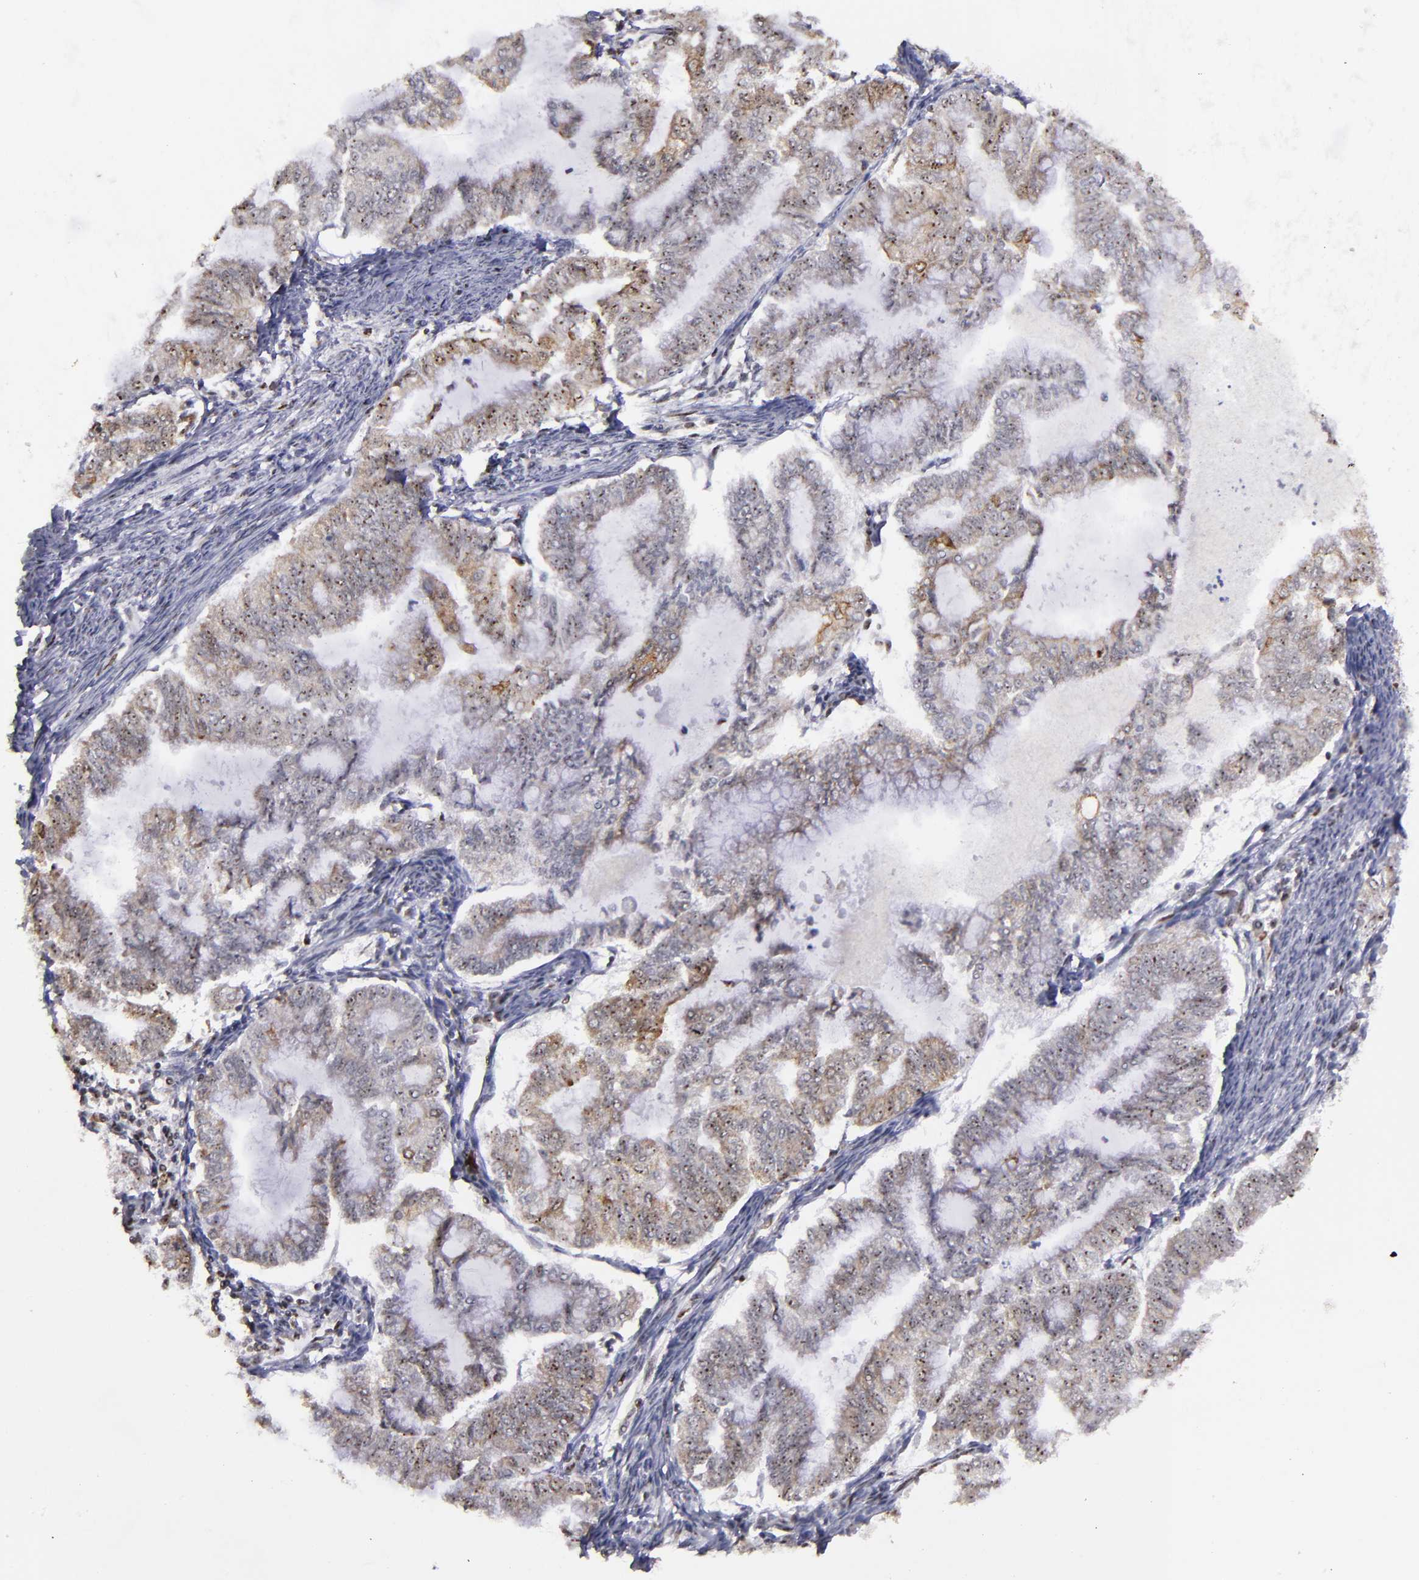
{"staining": {"intensity": "moderate", "quantity": "<25%", "location": "cytoplasmic/membranous,nuclear"}, "tissue": "endometrial cancer", "cell_type": "Tumor cells", "image_type": "cancer", "snomed": [{"axis": "morphology", "description": "Adenocarcinoma, NOS"}, {"axis": "topography", "description": "Endometrium"}], "caption": "This is a micrograph of immunohistochemistry staining of adenocarcinoma (endometrial), which shows moderate positivity in the cytoplasmic/membranous and nuclear of tumor cells.", "gene": "DDX24", "patient": {"sex": "female", "age": 79}}